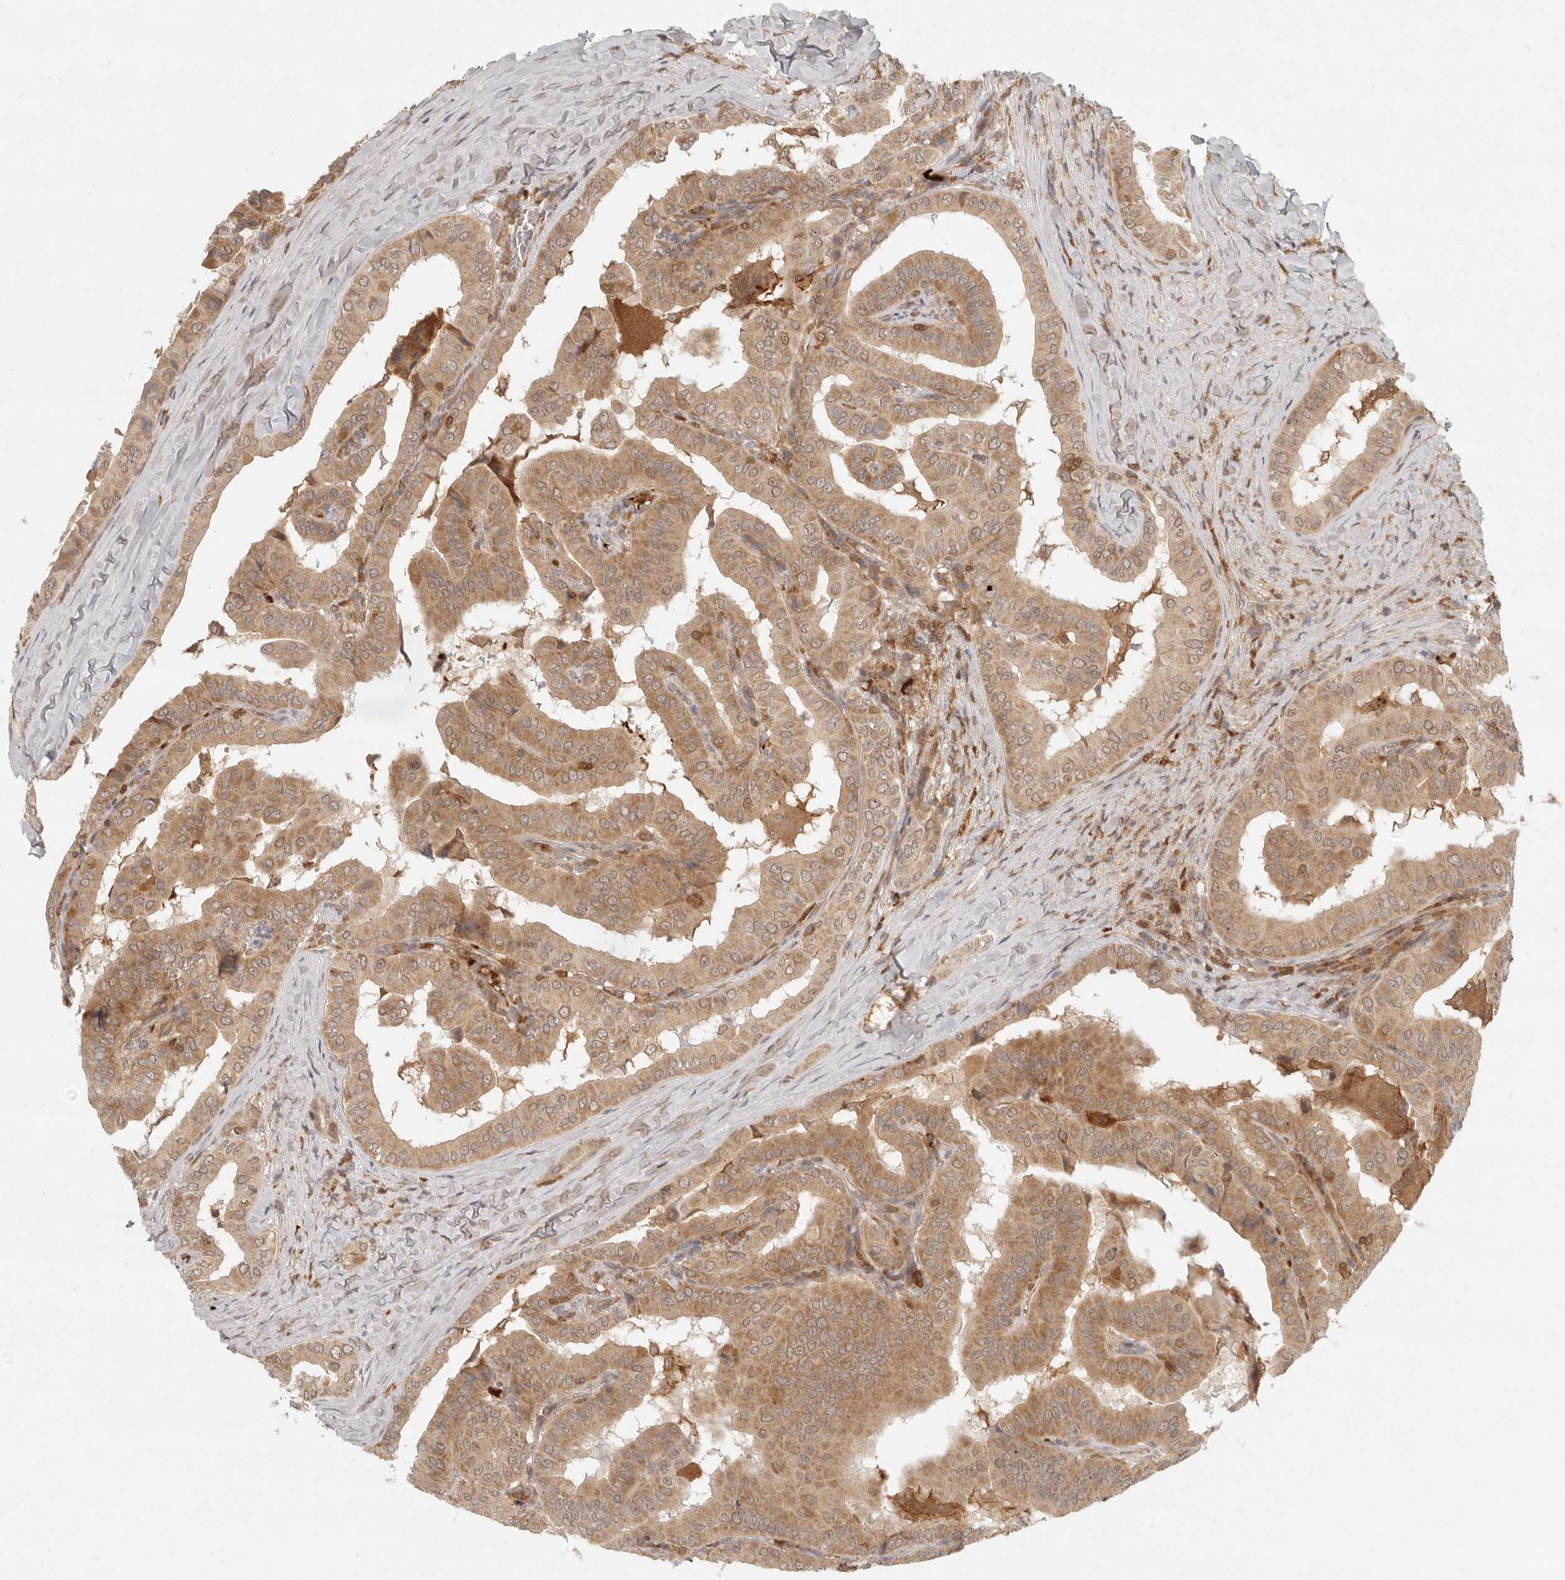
{"staining": {"intensity": "strong", "quantity": ">75%", "location": "cytoplasmic/membranous,nuclear"}, "tissue": "thyroid cancer", "cell_type": "Tumor cells", "image_type": "cancer", "snomed": [{"axis": "morphology", "description": "Papillary adenocarcinoma, NOS"}, {"axis": "topography", "description": "Thyroid gland"}], "caption": "Brown immunohistochemical staining in thyroid cancer demonstrates strong cytoplasmic/membranous and nuclear positivity in approximately >75% of tumor cells. (IHC, brightfield microscopy, high magnification).", "gene": "AHDC1", "patient": {"sex": "male", "age": 33}}